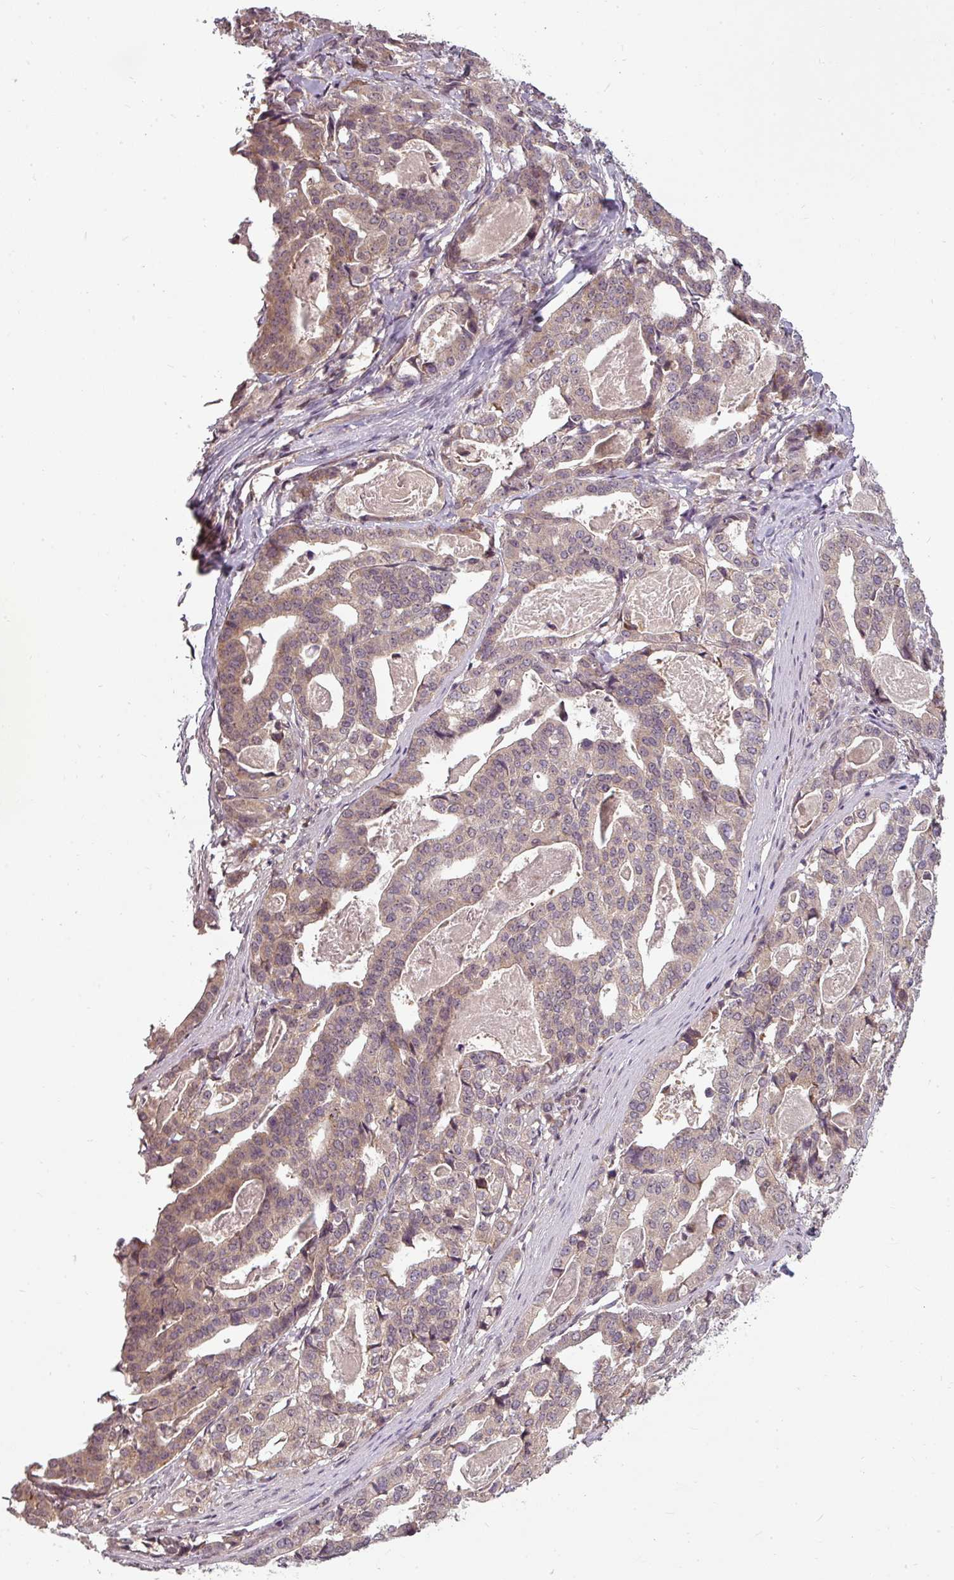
{"staining": {"intensity": "weak", "quantity": "25%-75%", "location": "cytoplasmic/membranous"}, "tissue": "stomach cancer", "cell_type": "Tumor cells", "image_type": "cancer", "snomed": [{"axis": "morphology", "description": "Adenocarcinoma, NOS"}, {"axis": "topography", "description": "Stomach"}], "caption": "Immunohistochemistry staining of stomach adenocarcinoma, which displays low levels of weak cytoplasmic/membranous positivity in approximately 25%-75% of tumor cells indicating weak cytoplasmic/membranous protein expression. The staining was performed using DAB (brown) for protein detection and nuclei were counterstained in hematoxylin (blue).", "gene": "CLIC1", "patient": {"sex": "male", "age": 48}}